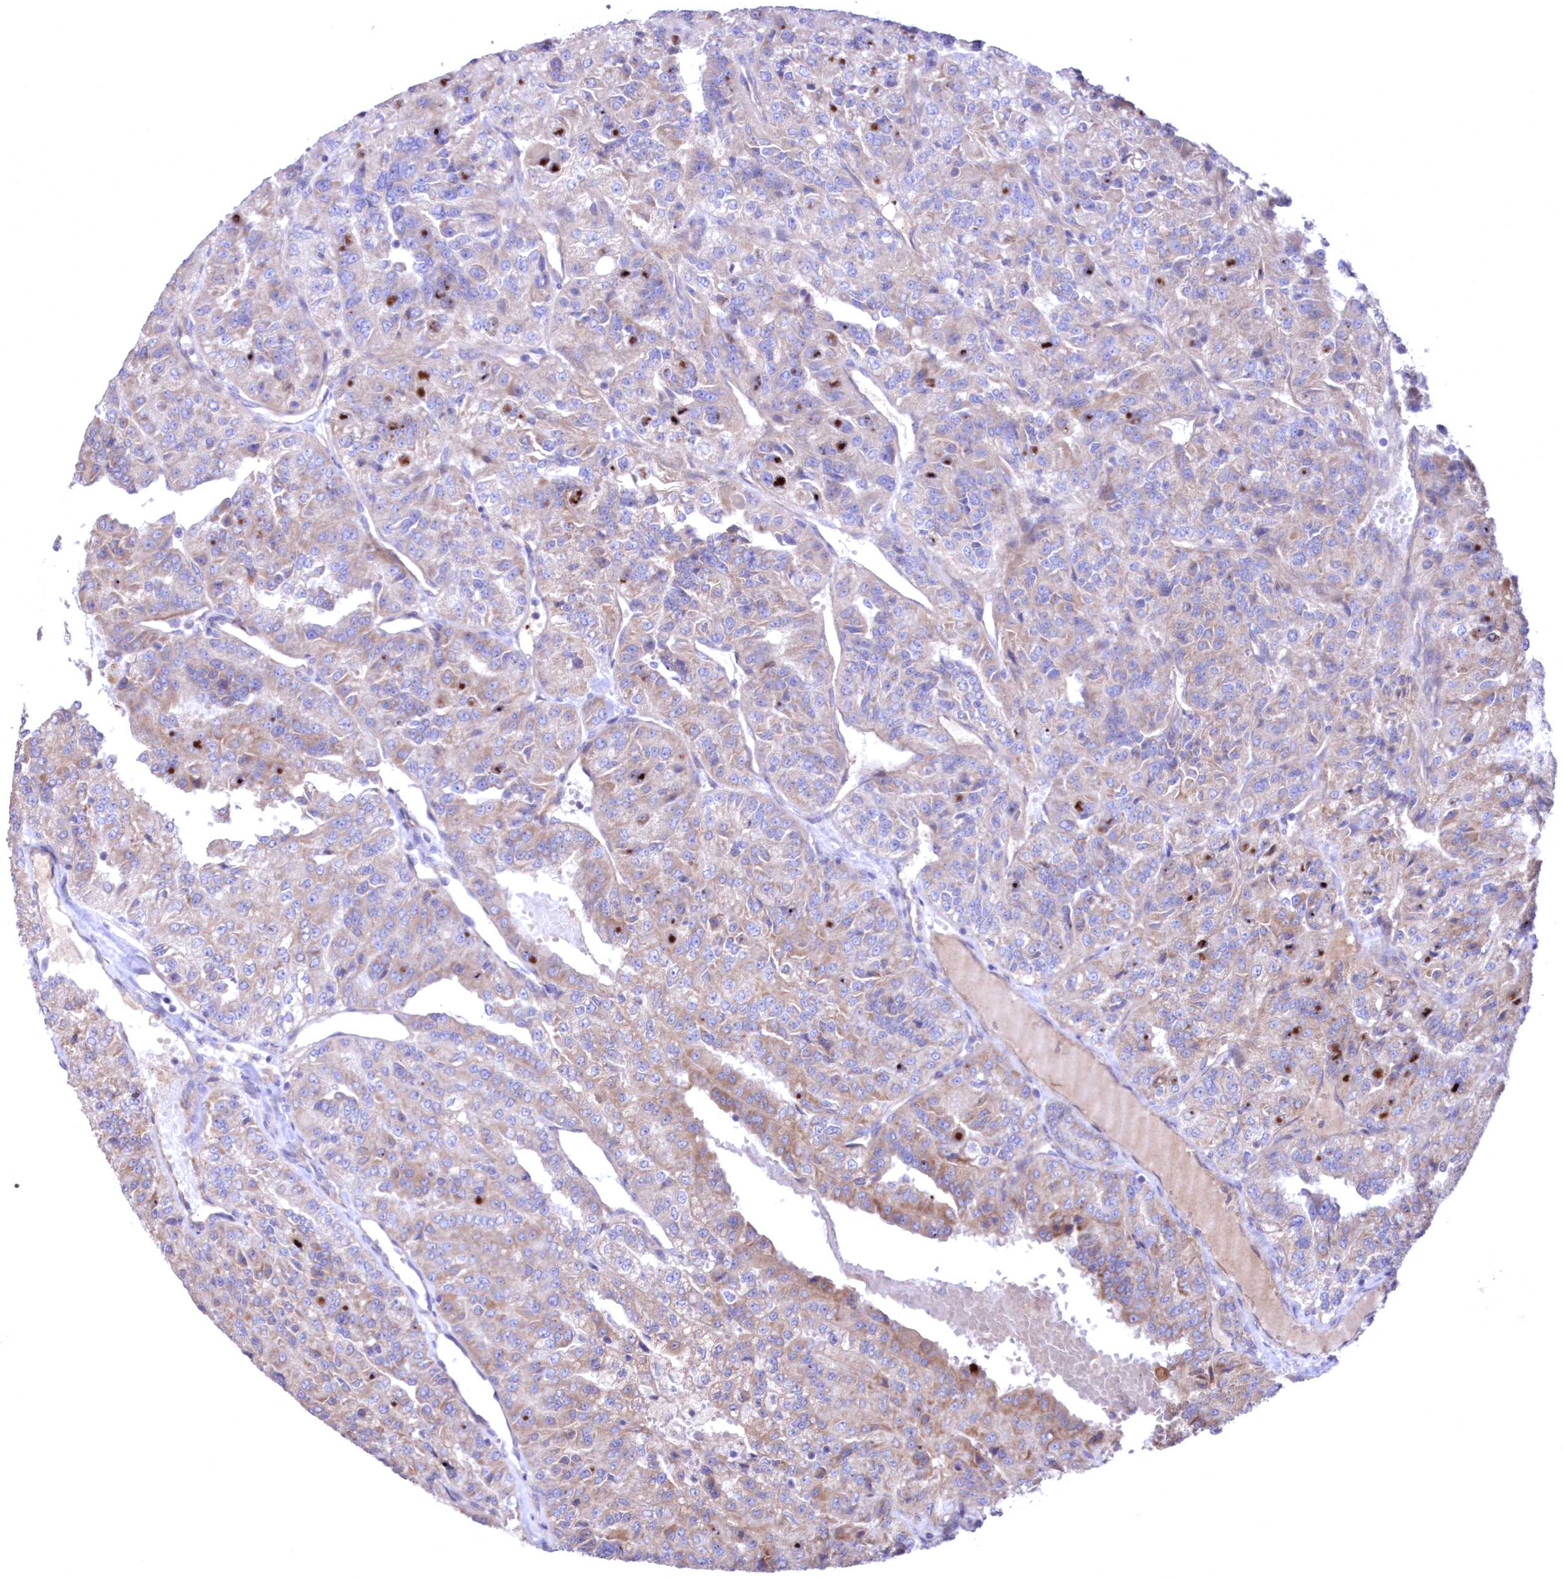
{"staining": {"intensity": "weak", "quantity": ">75%", "location": "cytoplasmic/membranous"}, "tissue": "renal cancer", "cell_type": "Tumor cells", "image_type": "cancer", "snomed": [{"axis": "morphology", "description": "Adenocarcinoma, NOS"}, {"axis": "topography", "description": "Kidney"}], "caption": "High-power microscopy captured an IHC photomicrograph of renal adenocarcinoma, revealing weak cytoplasmic/membranous expression in approximately >75% of tumor cells. (Stains: DAB in brown, nuclei in blue, Microscopy: brightfield microscopy at high magnification).", "gene": "MTRF1L", "patient": {"sex": "female", "age": 63}}